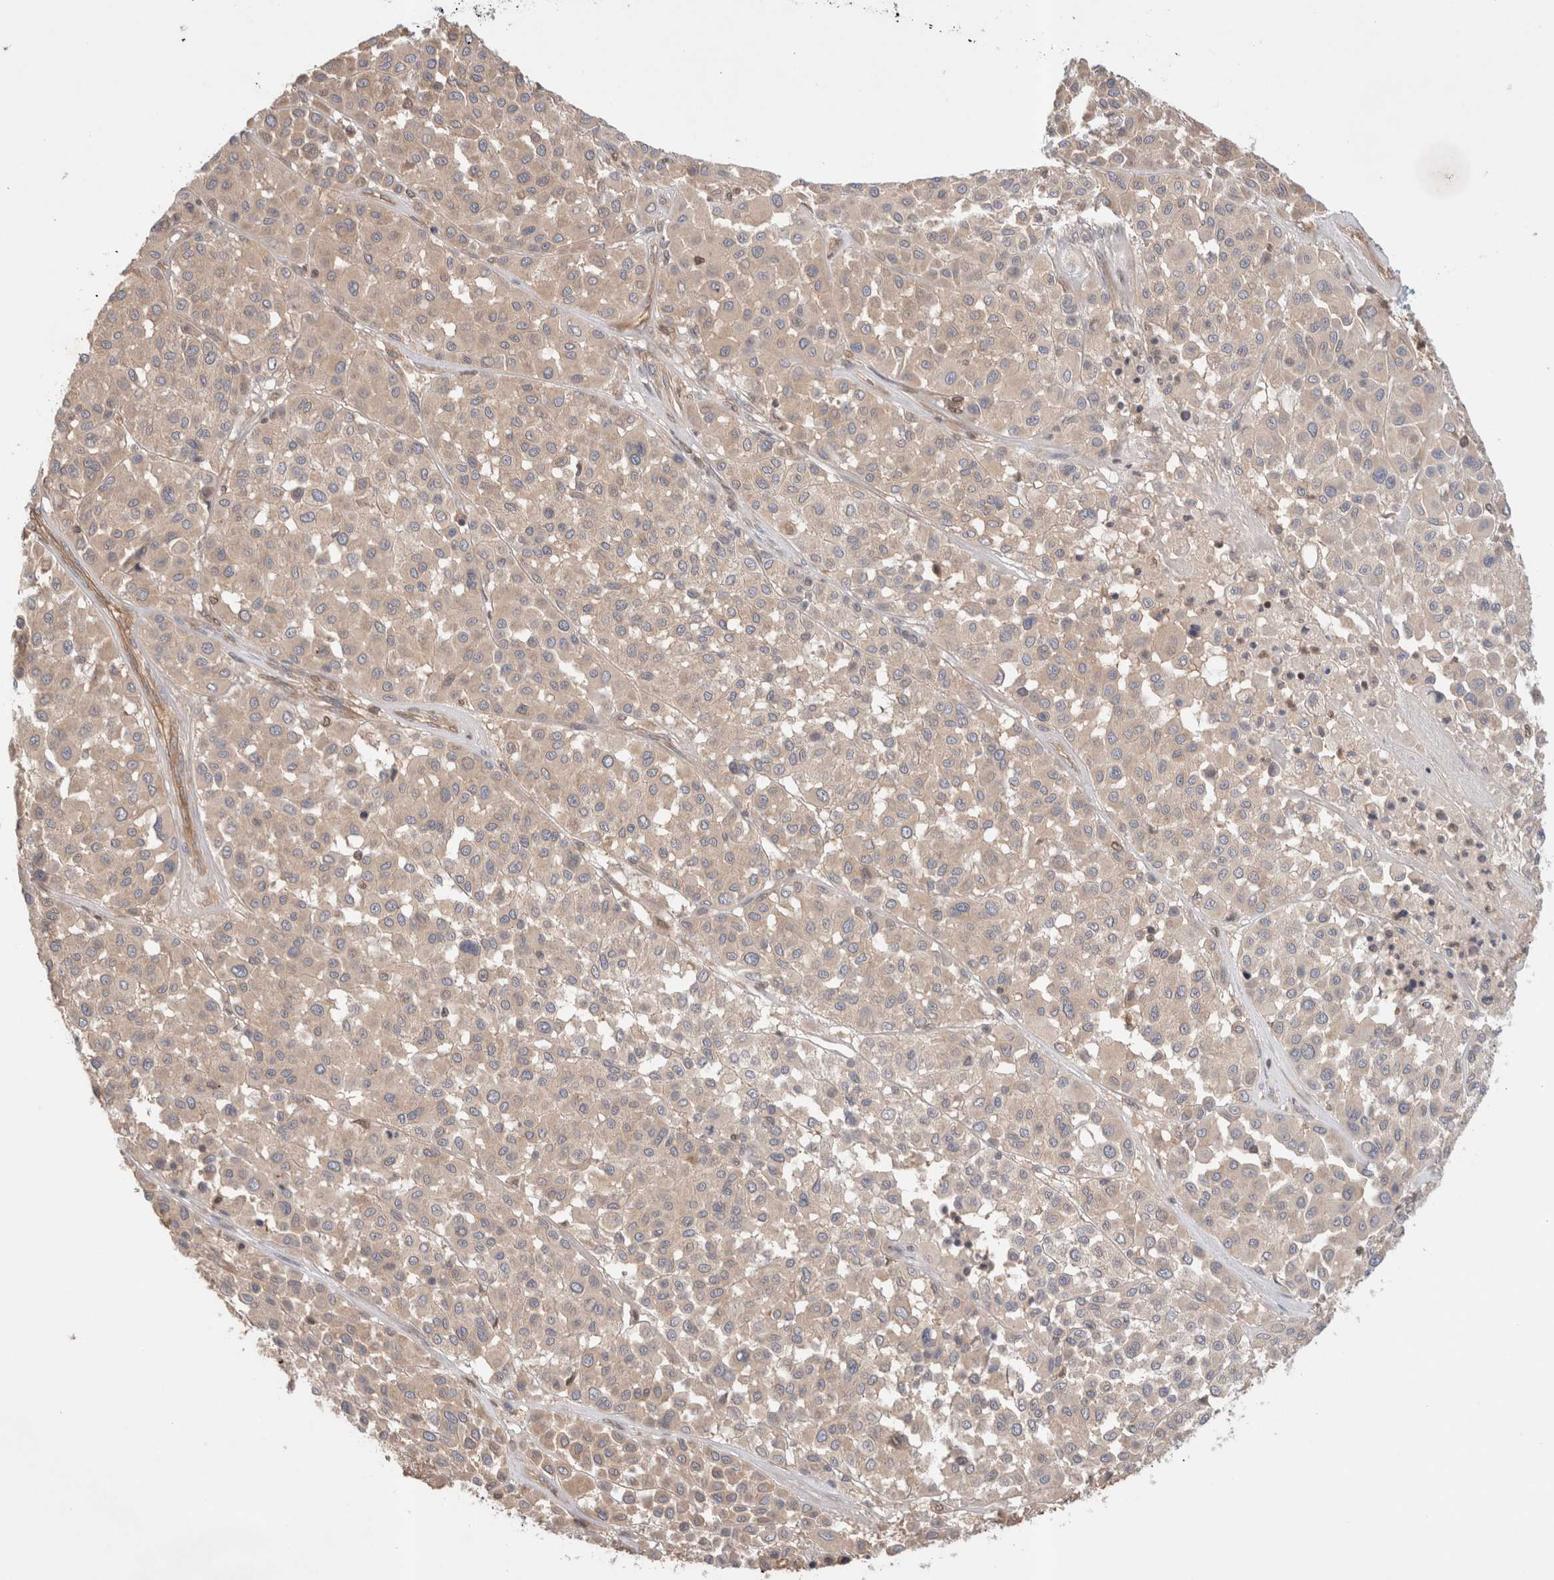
{"staining": {"intensity": "weak", "quantity": ">75%", "location": "cytoplasmic/membranous"}, "tissue": "melanoma", "cell_type": "Tumor cells", "image_type": "cancer", "snomed": [{"axis": "morphology", "description": "Malignant melanoma, Metastatic site"}, {"axis": "topography", "description": "Soft tissue"}], "caption": "This is a photomicrograph of immunohistochemistry staining of melanoma, which shows weak expression in the cytoplasmic/membranous of tumor cells.", "gene": "SIKE1", "patient": {"sex": "male", "age": 41}}